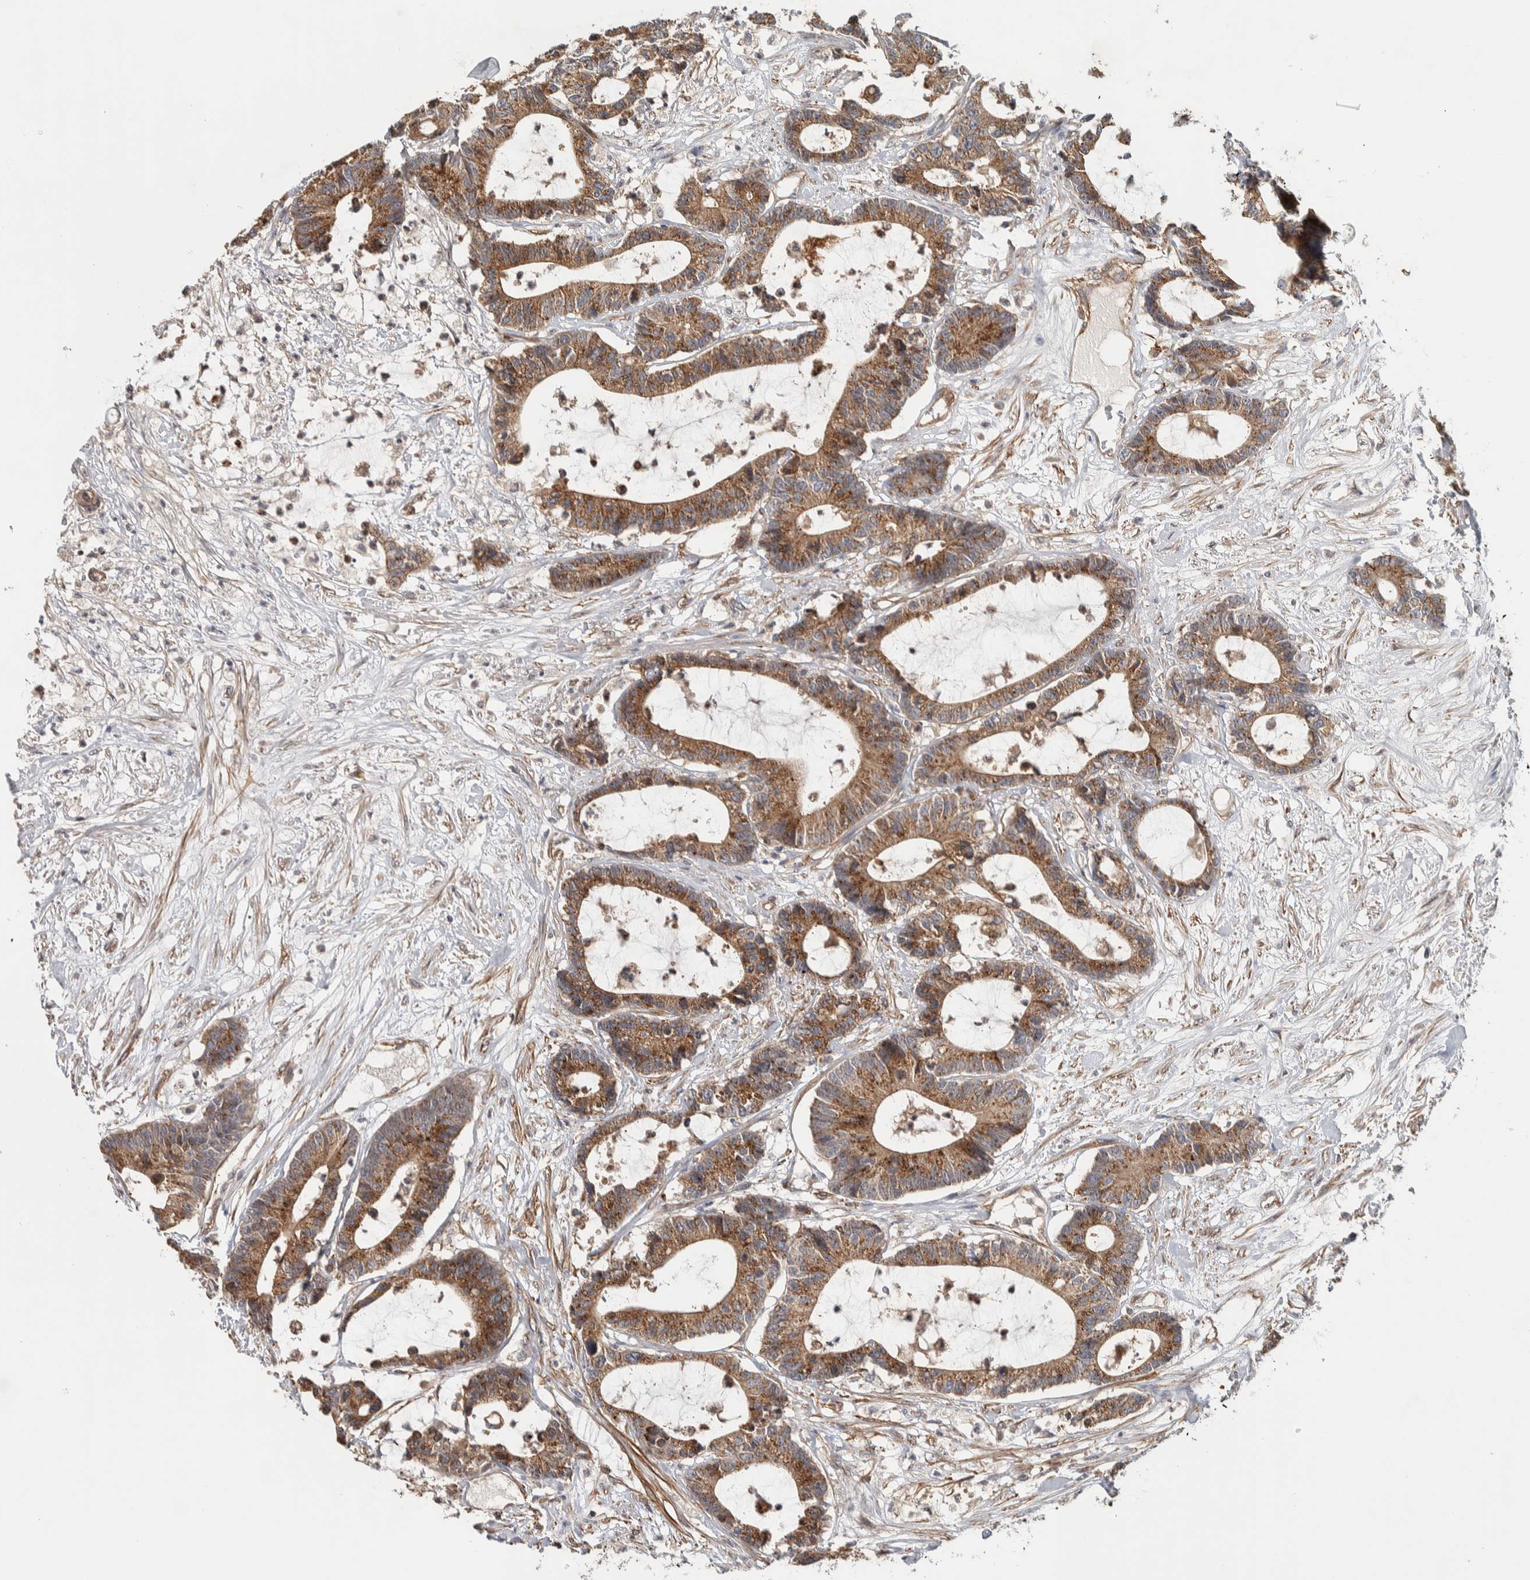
{"staining": {"intensity": "strong", "quantity": "25%-75%", "location": "cytoplasmic/membranous"}, "tissue": "colorectal cancer", "cell_type": "Tumor cells", "image_type": "cancer", "snomed": [{"axis": "morphology", "description": "Adenocarcinoma, NOS"}, {"axis": "topography", "description": "Colon"}], "caption": "The histopathology image shows staining of colorectal adenocarcinoma, revealing strong cytoplasmic/membranous protein expression (brown color) within tumor cells.", "gene": "CHMP4C", "patient": {"sex": "female", "age": 84}}